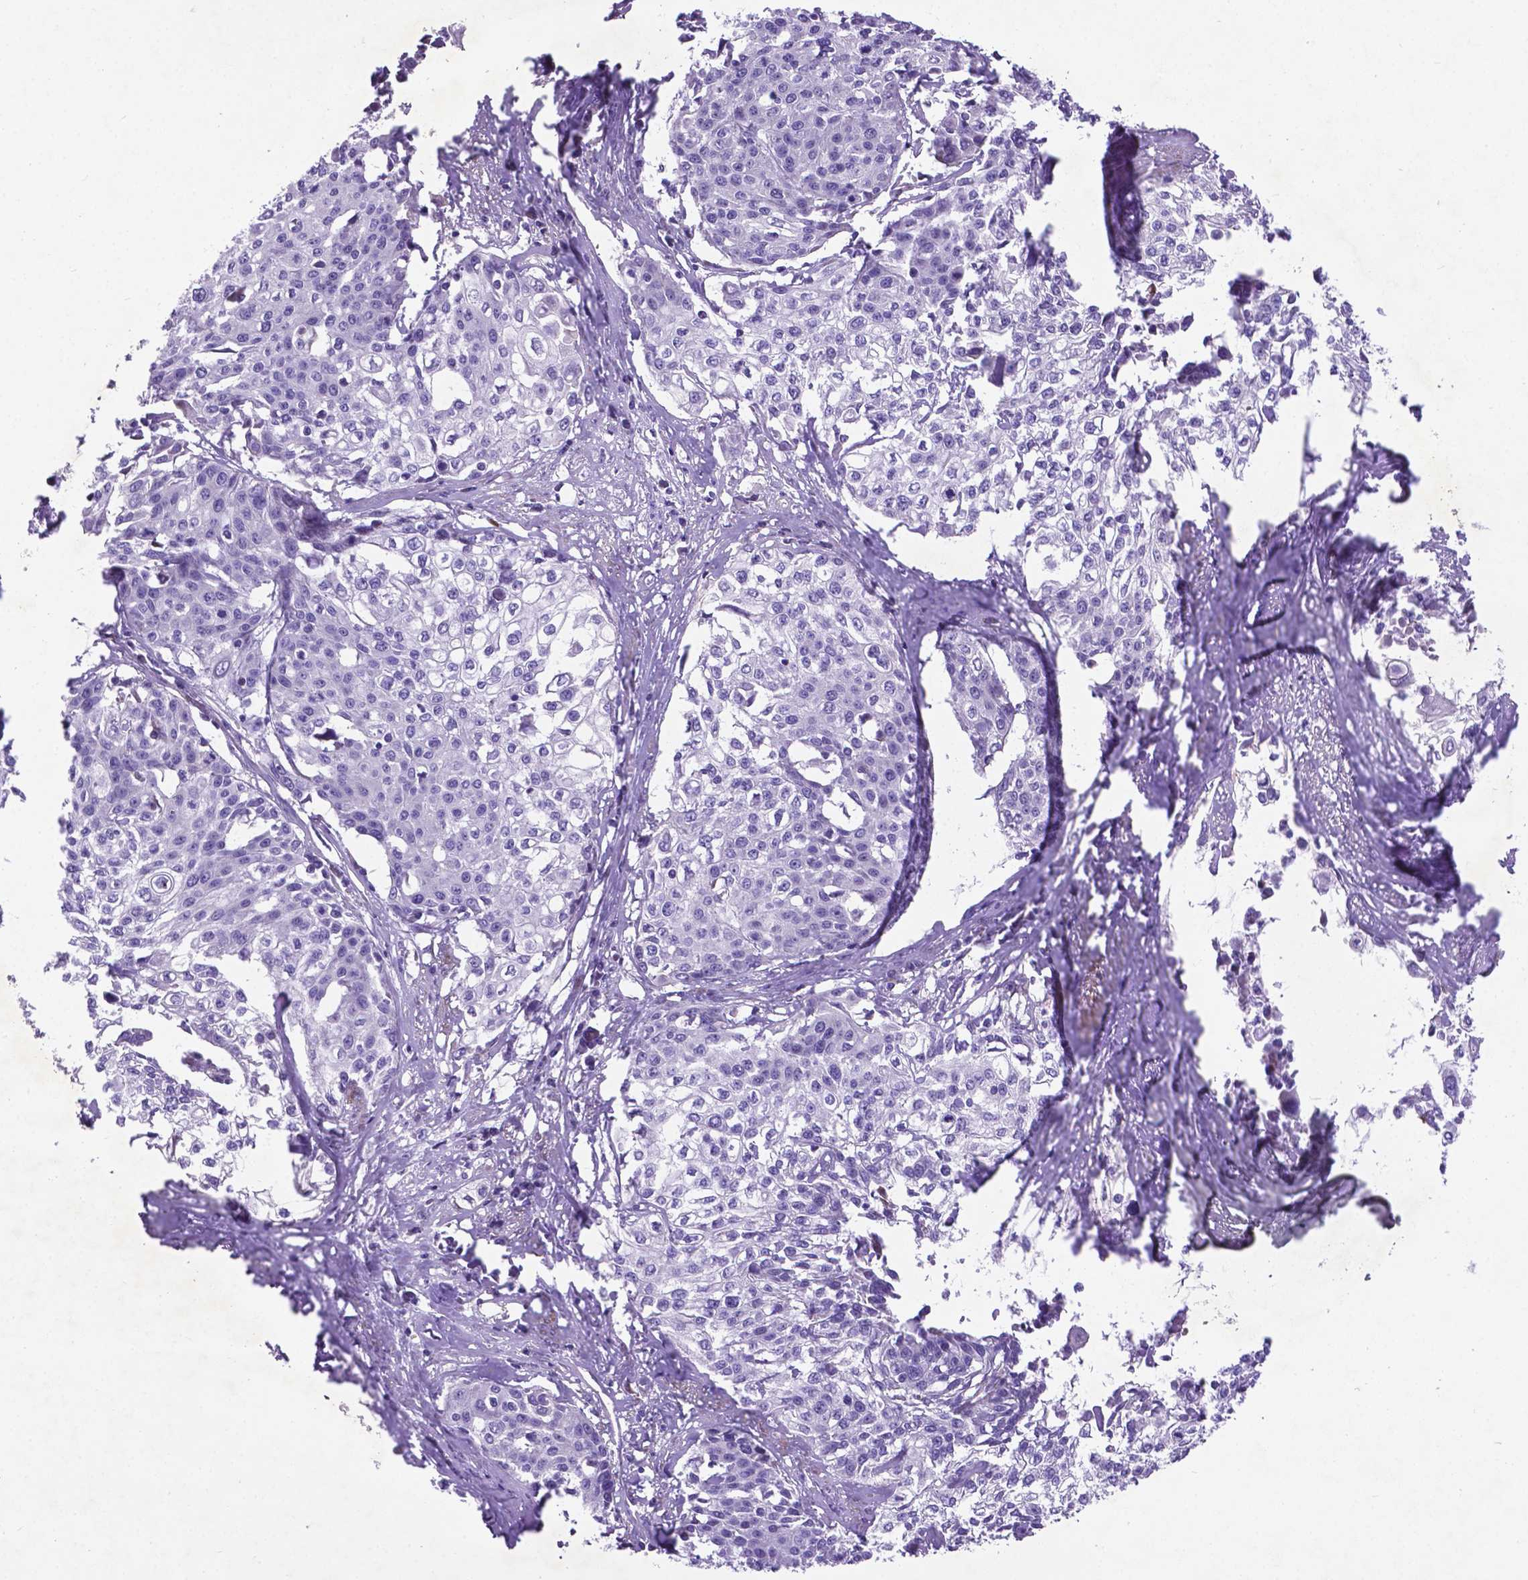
{"staining": {"intensity": "negative", "quantity": "none", "location": "none"}, "tissue": "cervical cancer", "cell_type": "Tumor cells", "image_type": "cancer", "snomed": [{"axis": "morphology", "description": "Squamous cell carcinoma, NOS"}, {"axis": "topography", "description": "Cervix"}], "caption": "Immunohistochemistry (IHC) of human squamous cell carcinoma (cervical) exhibits no expression in tumor cells.", "gene": "PFKFB4", "patient": {"sex": "female", "age": 39}}